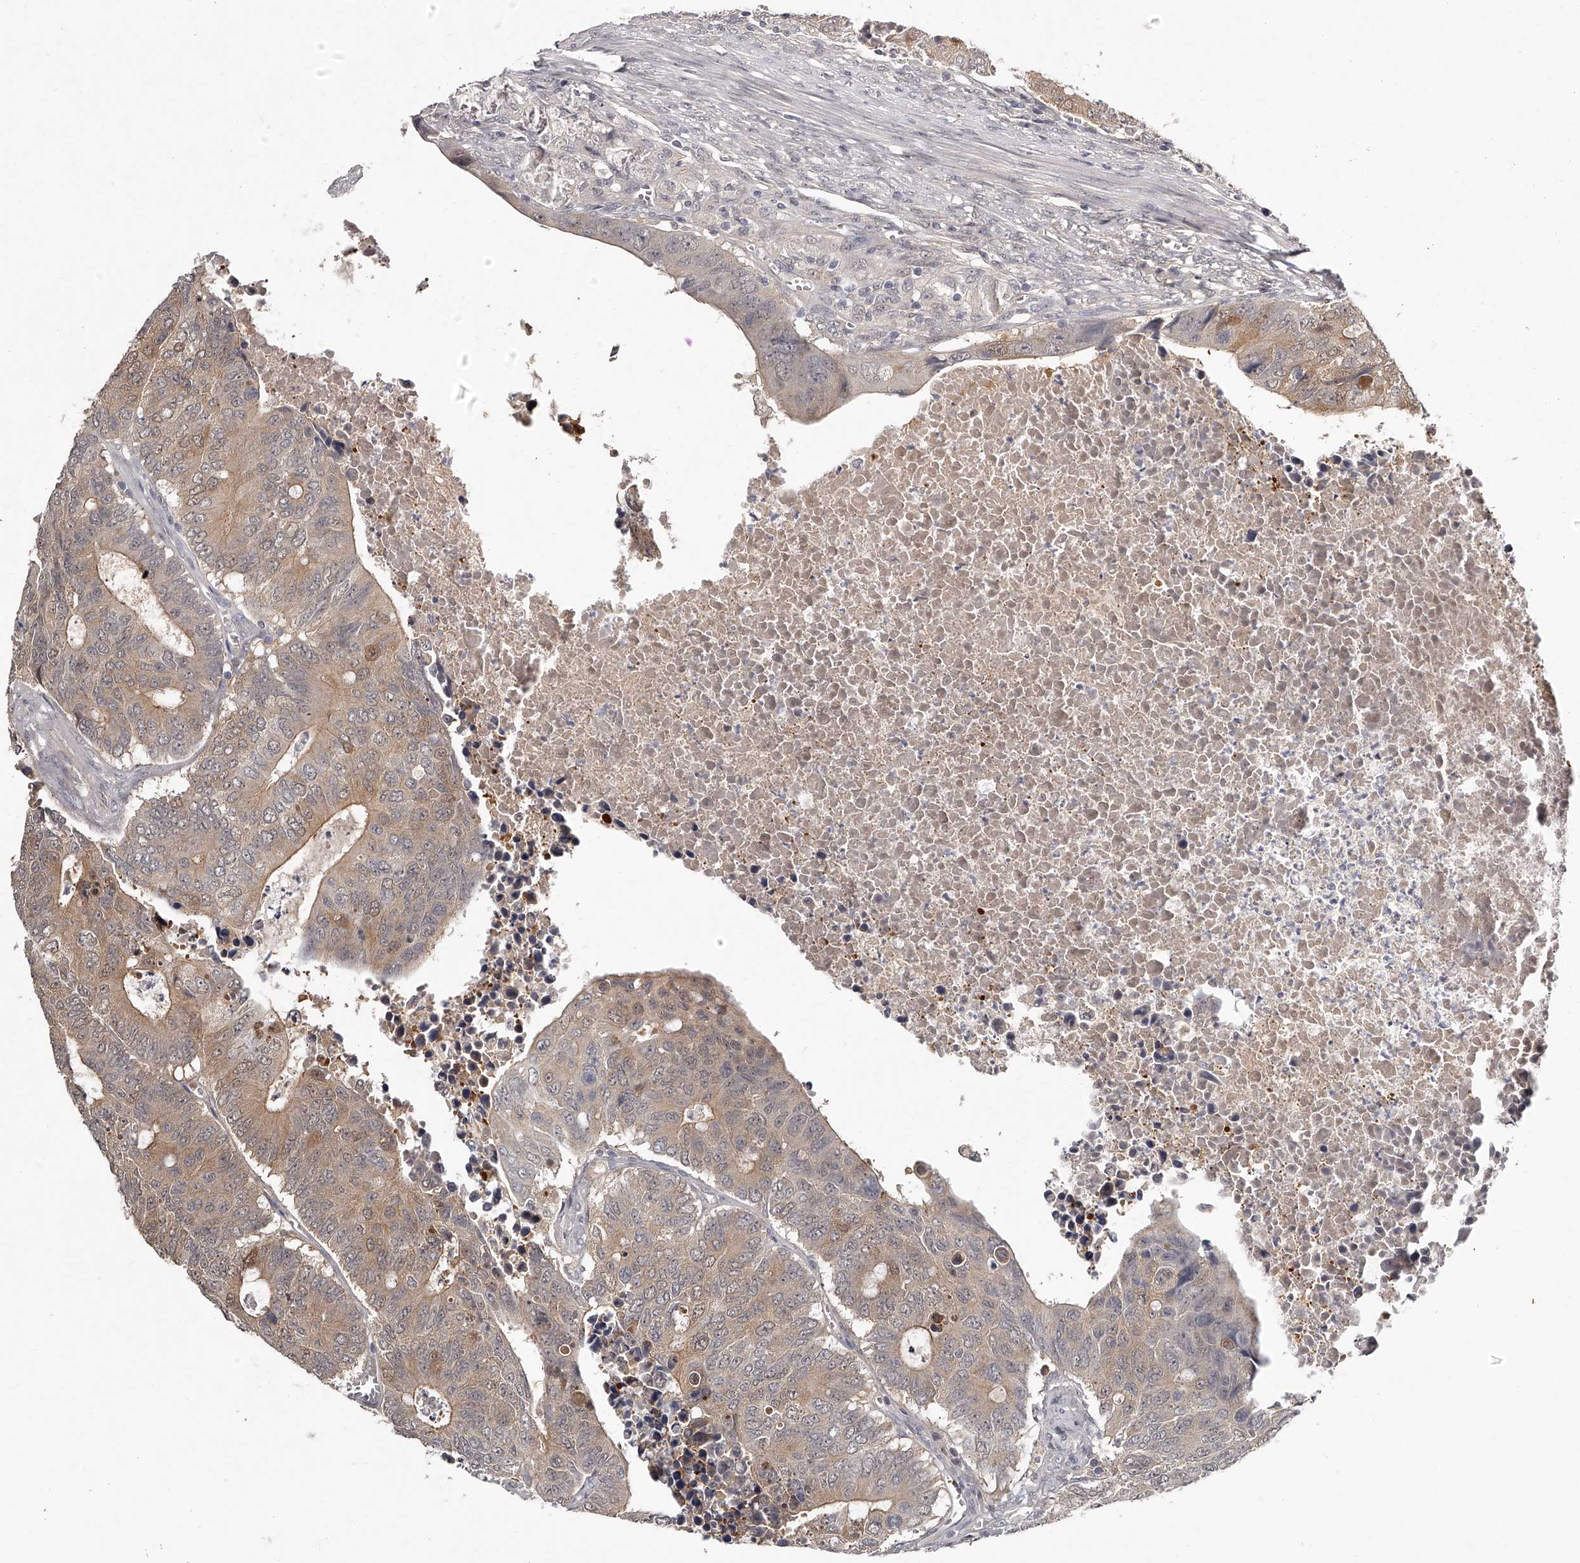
{"staining": {"intensity": "weak", "quantity": ">75%", "location": "cytoplasmic/membranous,nuclear"}, "tissue": "colorectal cancer", "cell_type": "Tumor cells", "image_type": "cancer", "snomed": [{"axis": "morphology", "description": "Adenocarcinoma, NOS"}, {"axis": "topography", "description": "Colon"}], "caption": "The immunohistochemical stain shows weak cytoplasmic/membranous and nuclear expression in tumor cells of colorectal adenocarcinoma tissue. The staining is performed using DAB brown chromogen to label protein expression. The nuclei are counter-stained blue using hematoxylin.", "gene": "GGCT", "patient": {"sex": "male", "age": 87}}